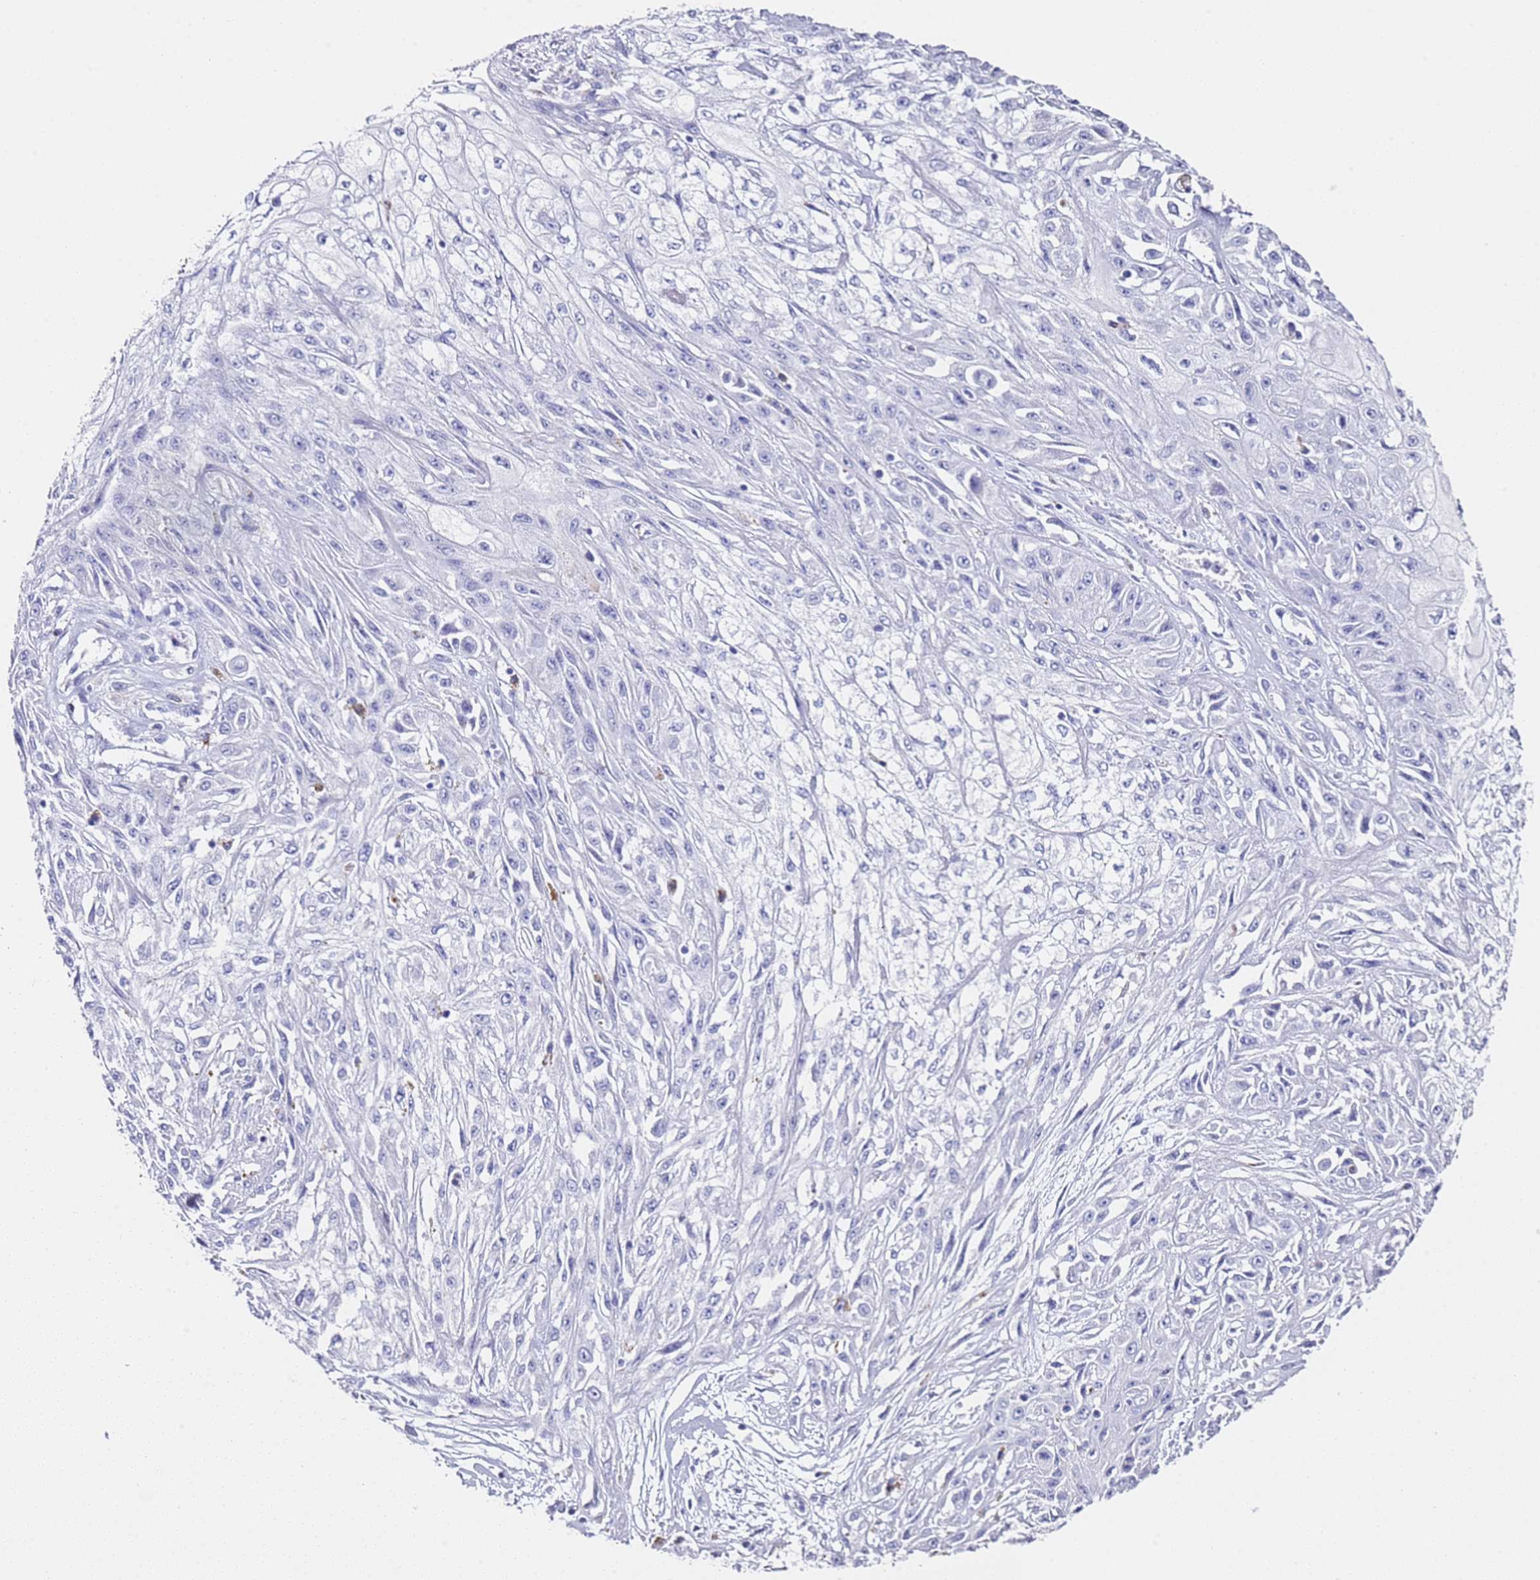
{"staining": {"intensity": "negative", "quantity": "none", "location": "none"}, "tissue": "skin cancer", "cell_type": "Tumor cells", "image_type": "cancer", "snomed": [{"axis": "morphology", "description": "Squamous cell carcinoma, NOS"}, {"axis": "morphology", "description": "Squamous cell carcinoma, metastatic, NOS"}, {"axis": "topography", "description": "Skin"}, {"axis": "topography", "description": "Lymph node"}], "caption": "Micrograph shows no significant protein staining in tumor cells of skin cancer.", "gene": "PTBP2", "patient": {"sex": "male", "age": 75}}